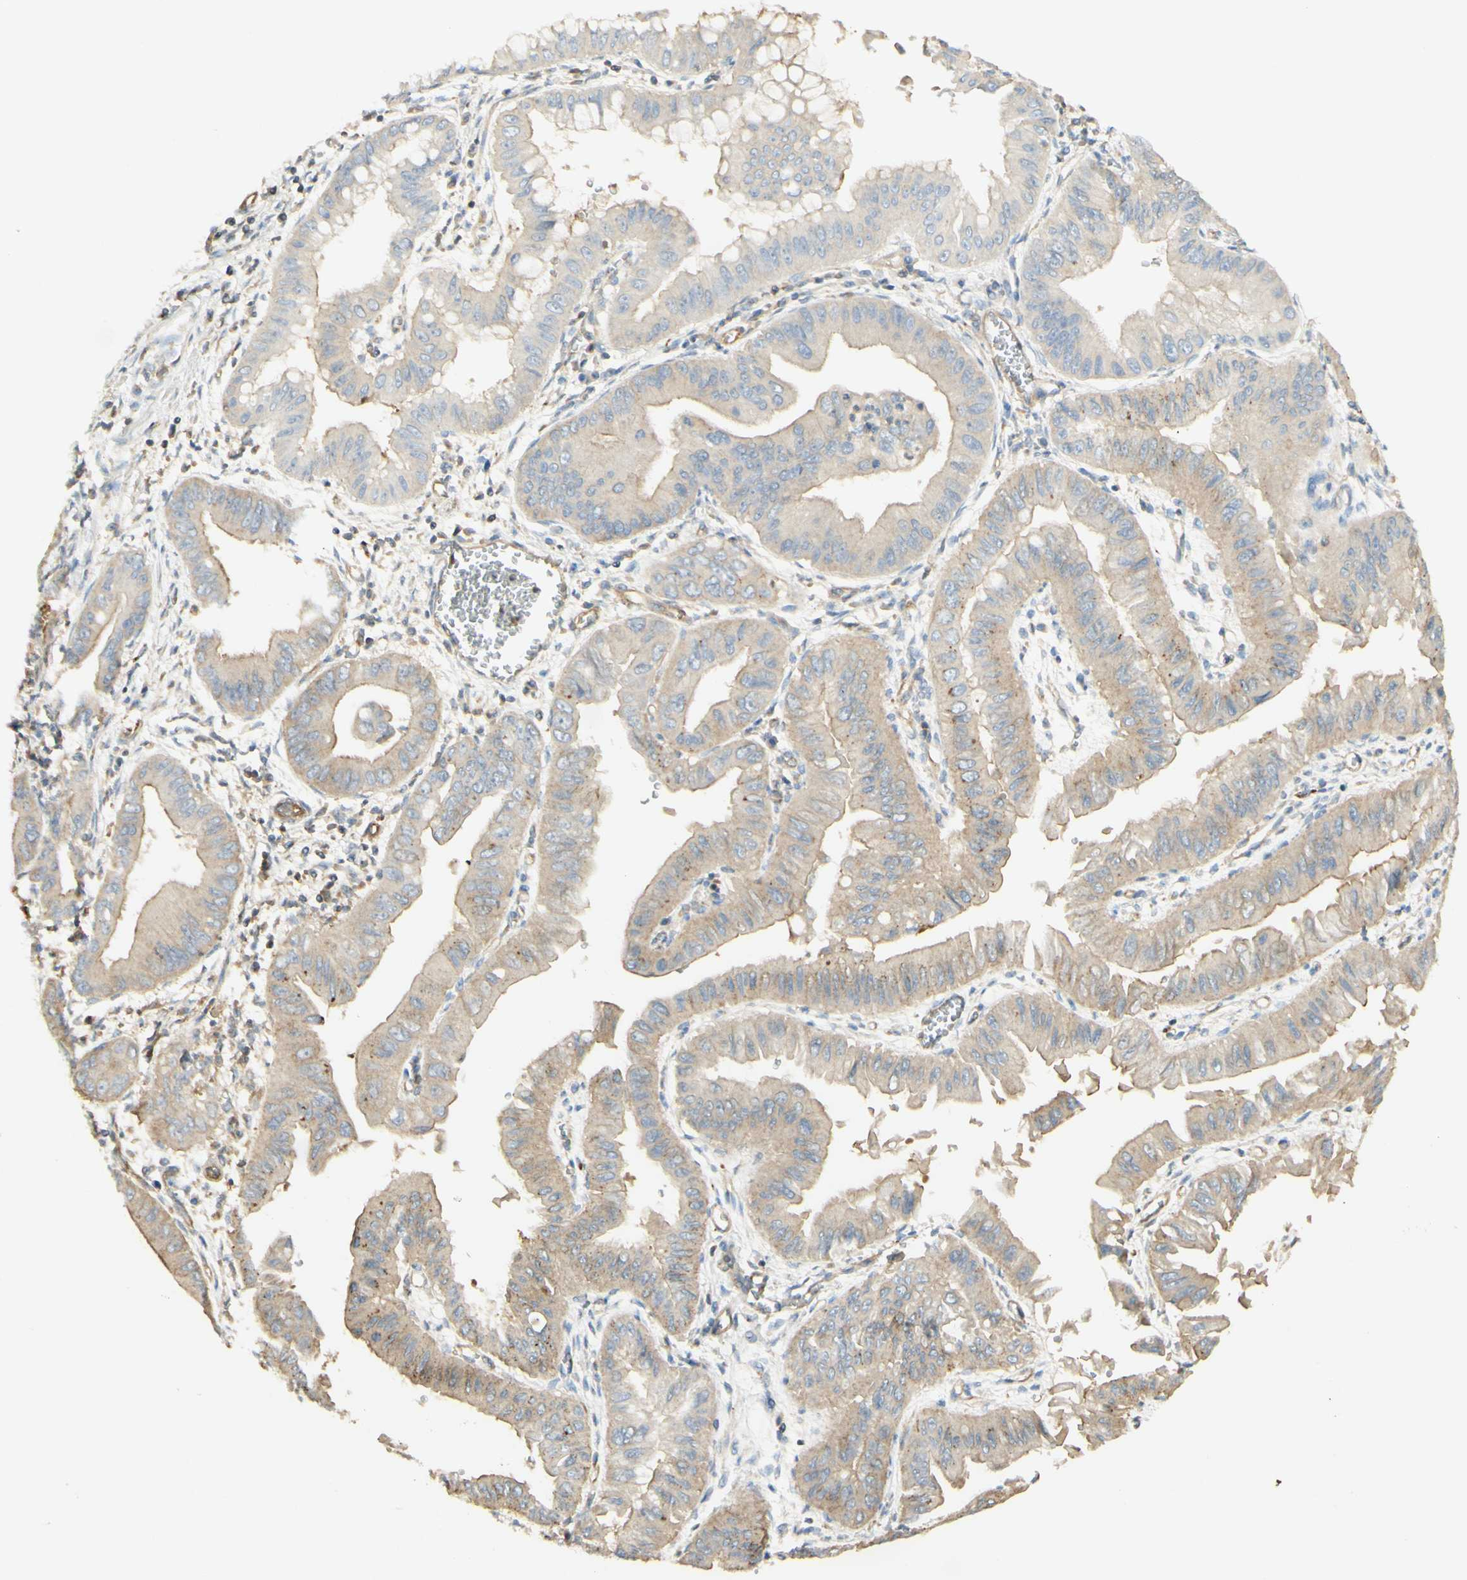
{"staining": {"intensity": "weak", "quantity": ">75%", "location": "cytoplasmic/membranous"}, "tissue": "pancreatic cancer", "cell_type": "Tumor cells", "image_type": "cancer", "snomed": [{"axis": "morphology", "description": "Normal tissue, NOS"}, {"axis": "topography", "description": "Lymph node"}], "caption": "This is a photomicrograph of immunohistochemistry (IHC) staining of pancreatic cancer, which shows weak staining in the cytoplasmic/membranous of tumor cells.", "gene": "IKBKG", "patient": {"sex": "male", "age": 50}}